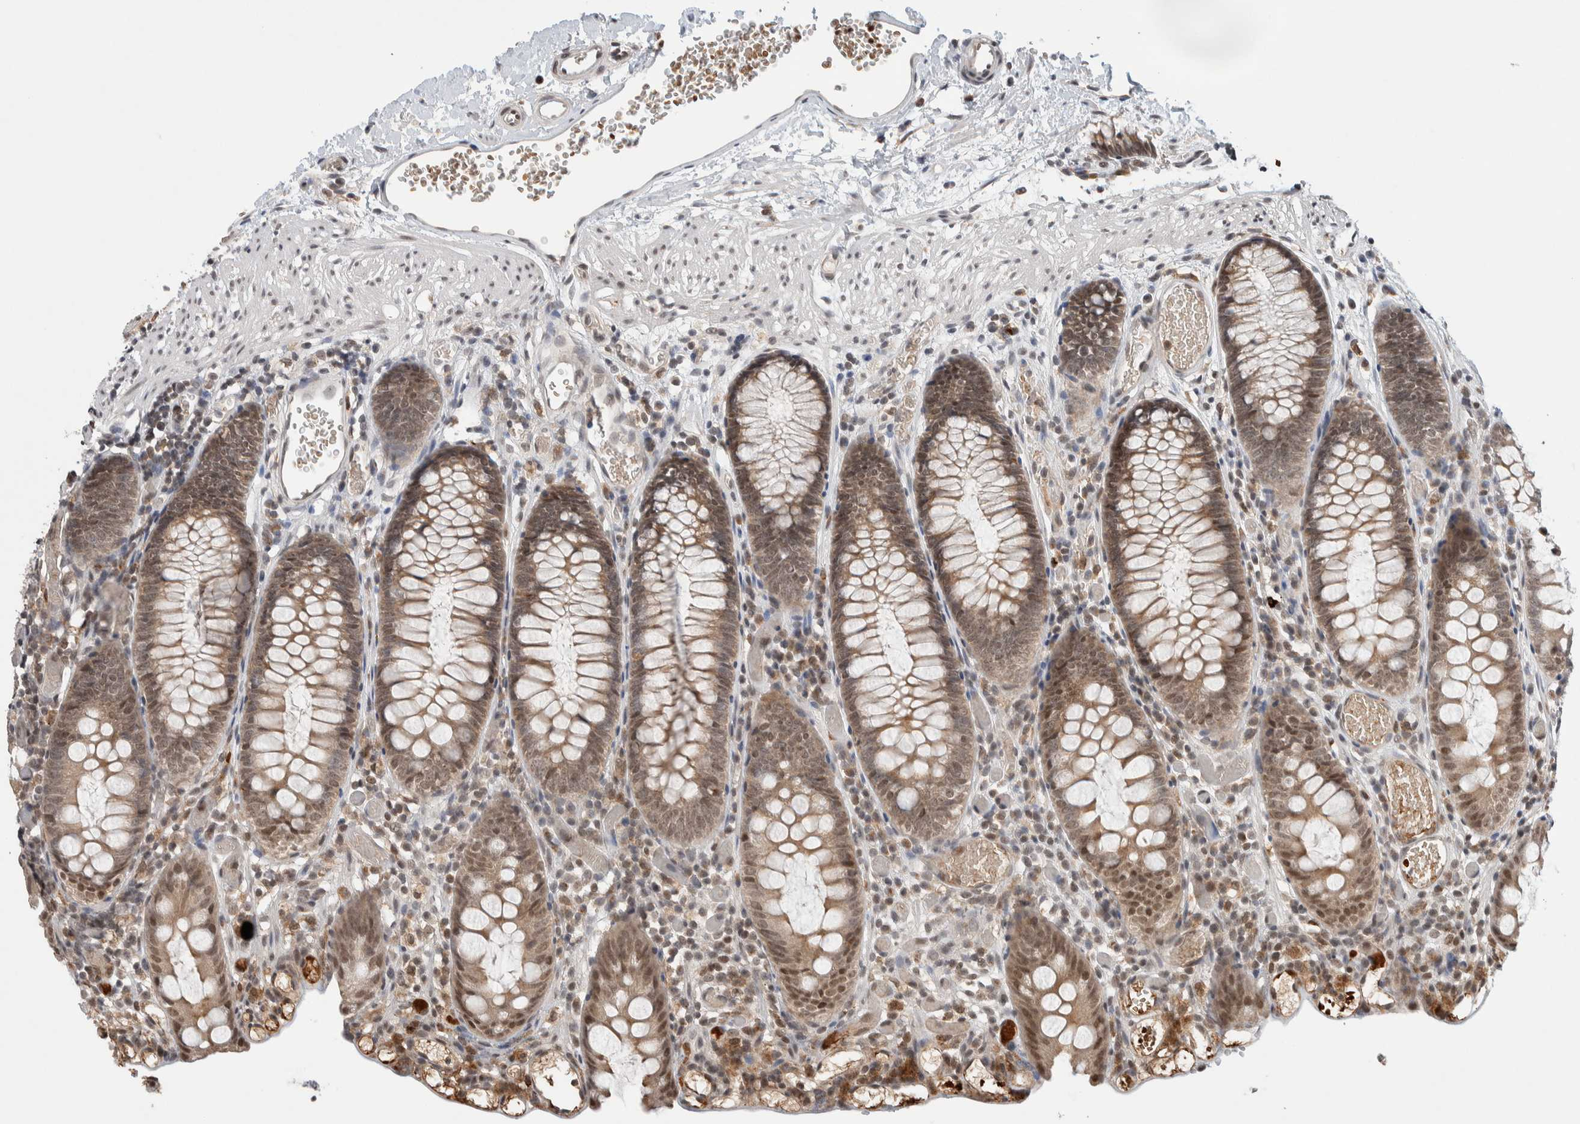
{"staining": {"intensity": "weak", "quantity": ">75%", "location": "cytoplasmic/membranous"}, "tissue": "colon", "cell_type": "Endothelial cells", "image_type": "normal", "snomed": [{"axis": "morphology", "description": "Normal tissue, NOS"}, {"axis": "topography", "description": "Colon"}], "caption": "Immunohistochemical staining of normal human colon demonstrates >75% levels of weak cytoplasmic/membranous protein staining in approximately >75% of endothelial cells.", "gene": "KCNK1", "patient": {"sex": "male", "age": 14}}